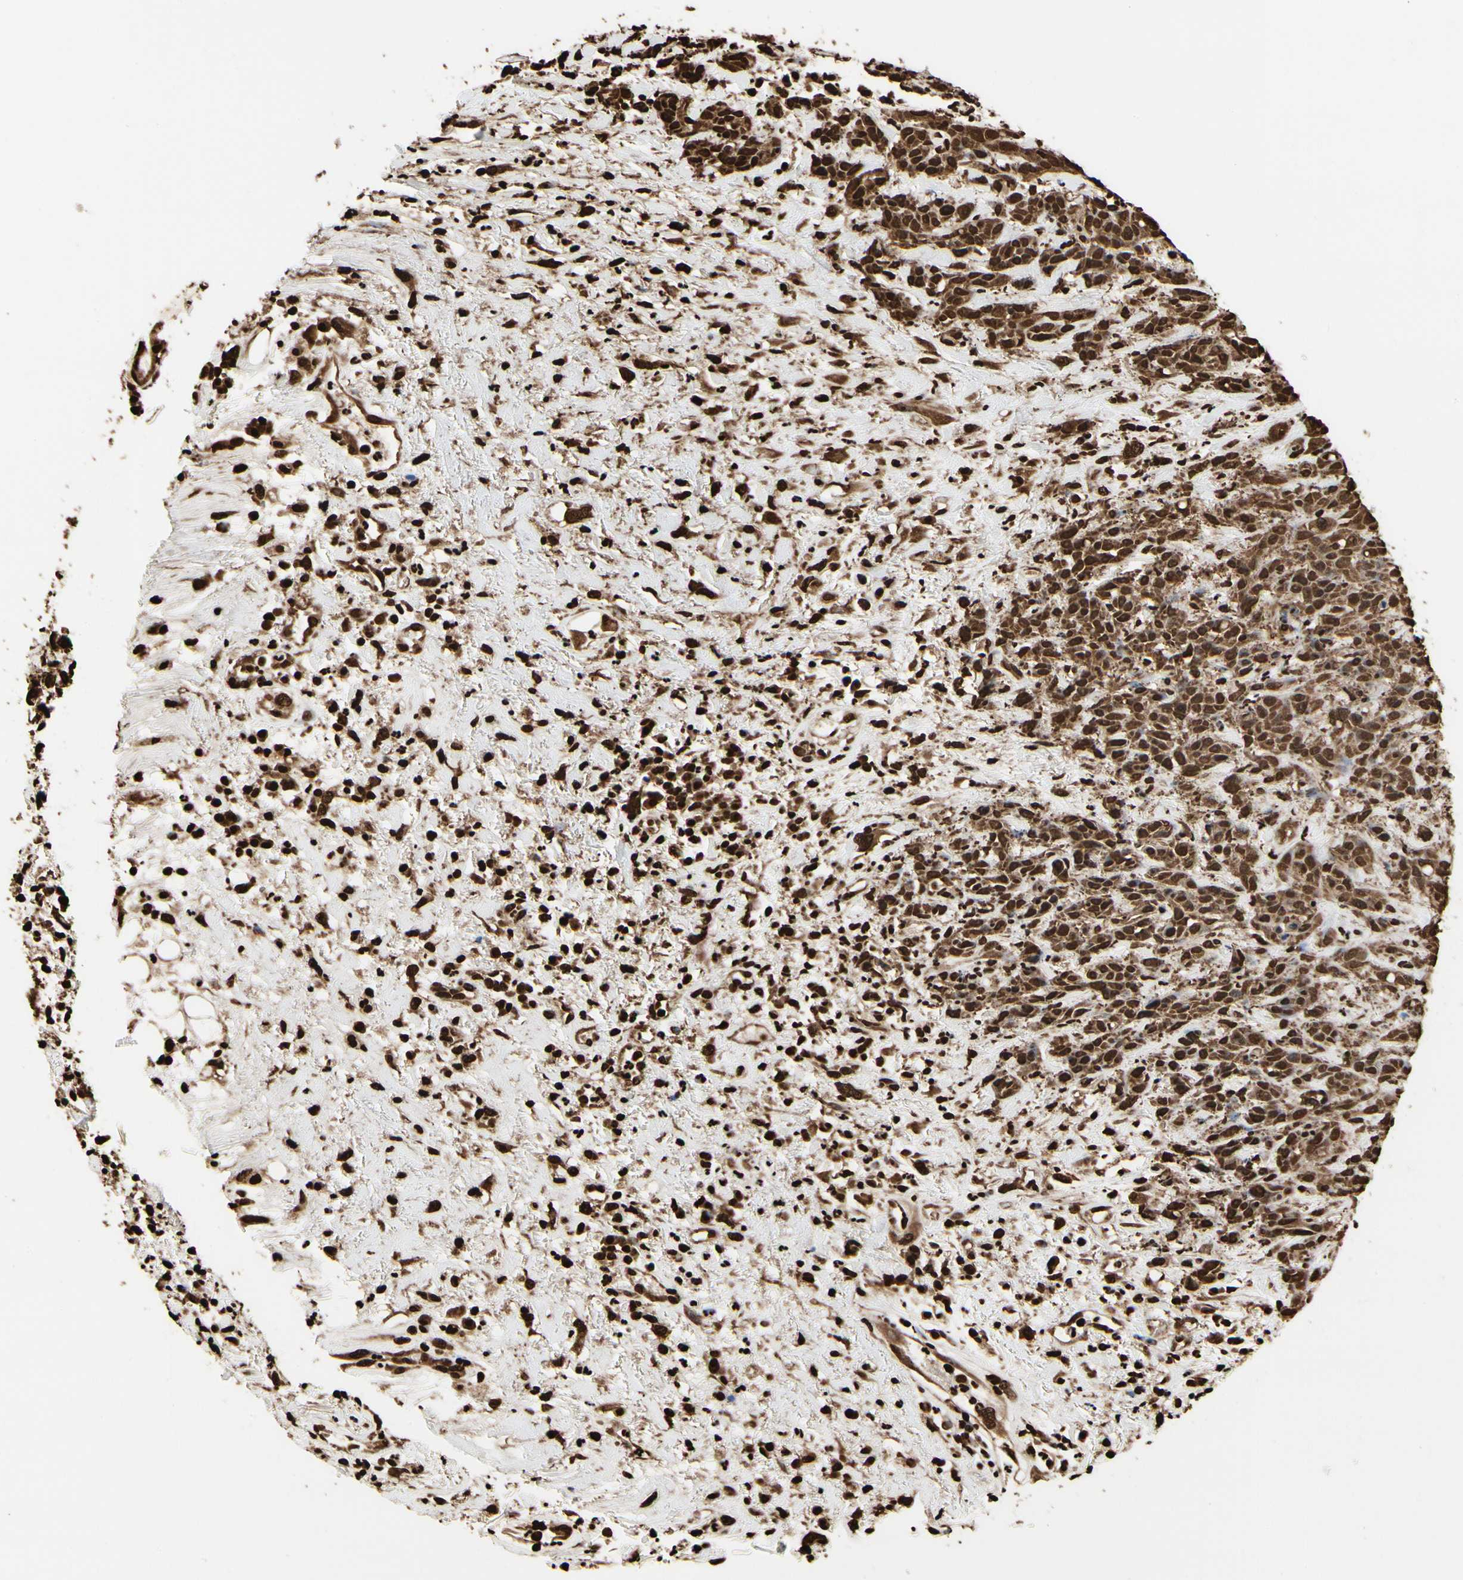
{"staining": {"intensity": "strong", "quantity": ">75%", "location": "cytoplasmic/membranous,nuclear"}, "tissue": "head and neck cancer", "cell_type": "Tumor cells", "image_type": "cancer", "snomed": [{"axis": "morphology", "description": "Squamous cell carcinoma, NOS"}, {"axis": "topography", "description": "Head-Neck"}], "caption": "There is high levels of strong cytoplasmic/membranous and nuclear positivity in tumor cells of head and neck cancer, as demonstrated by immunohistochemical staining (brown color).", "gene": "HNRNPK", "patient": {"sex": "male", "age": 62}}